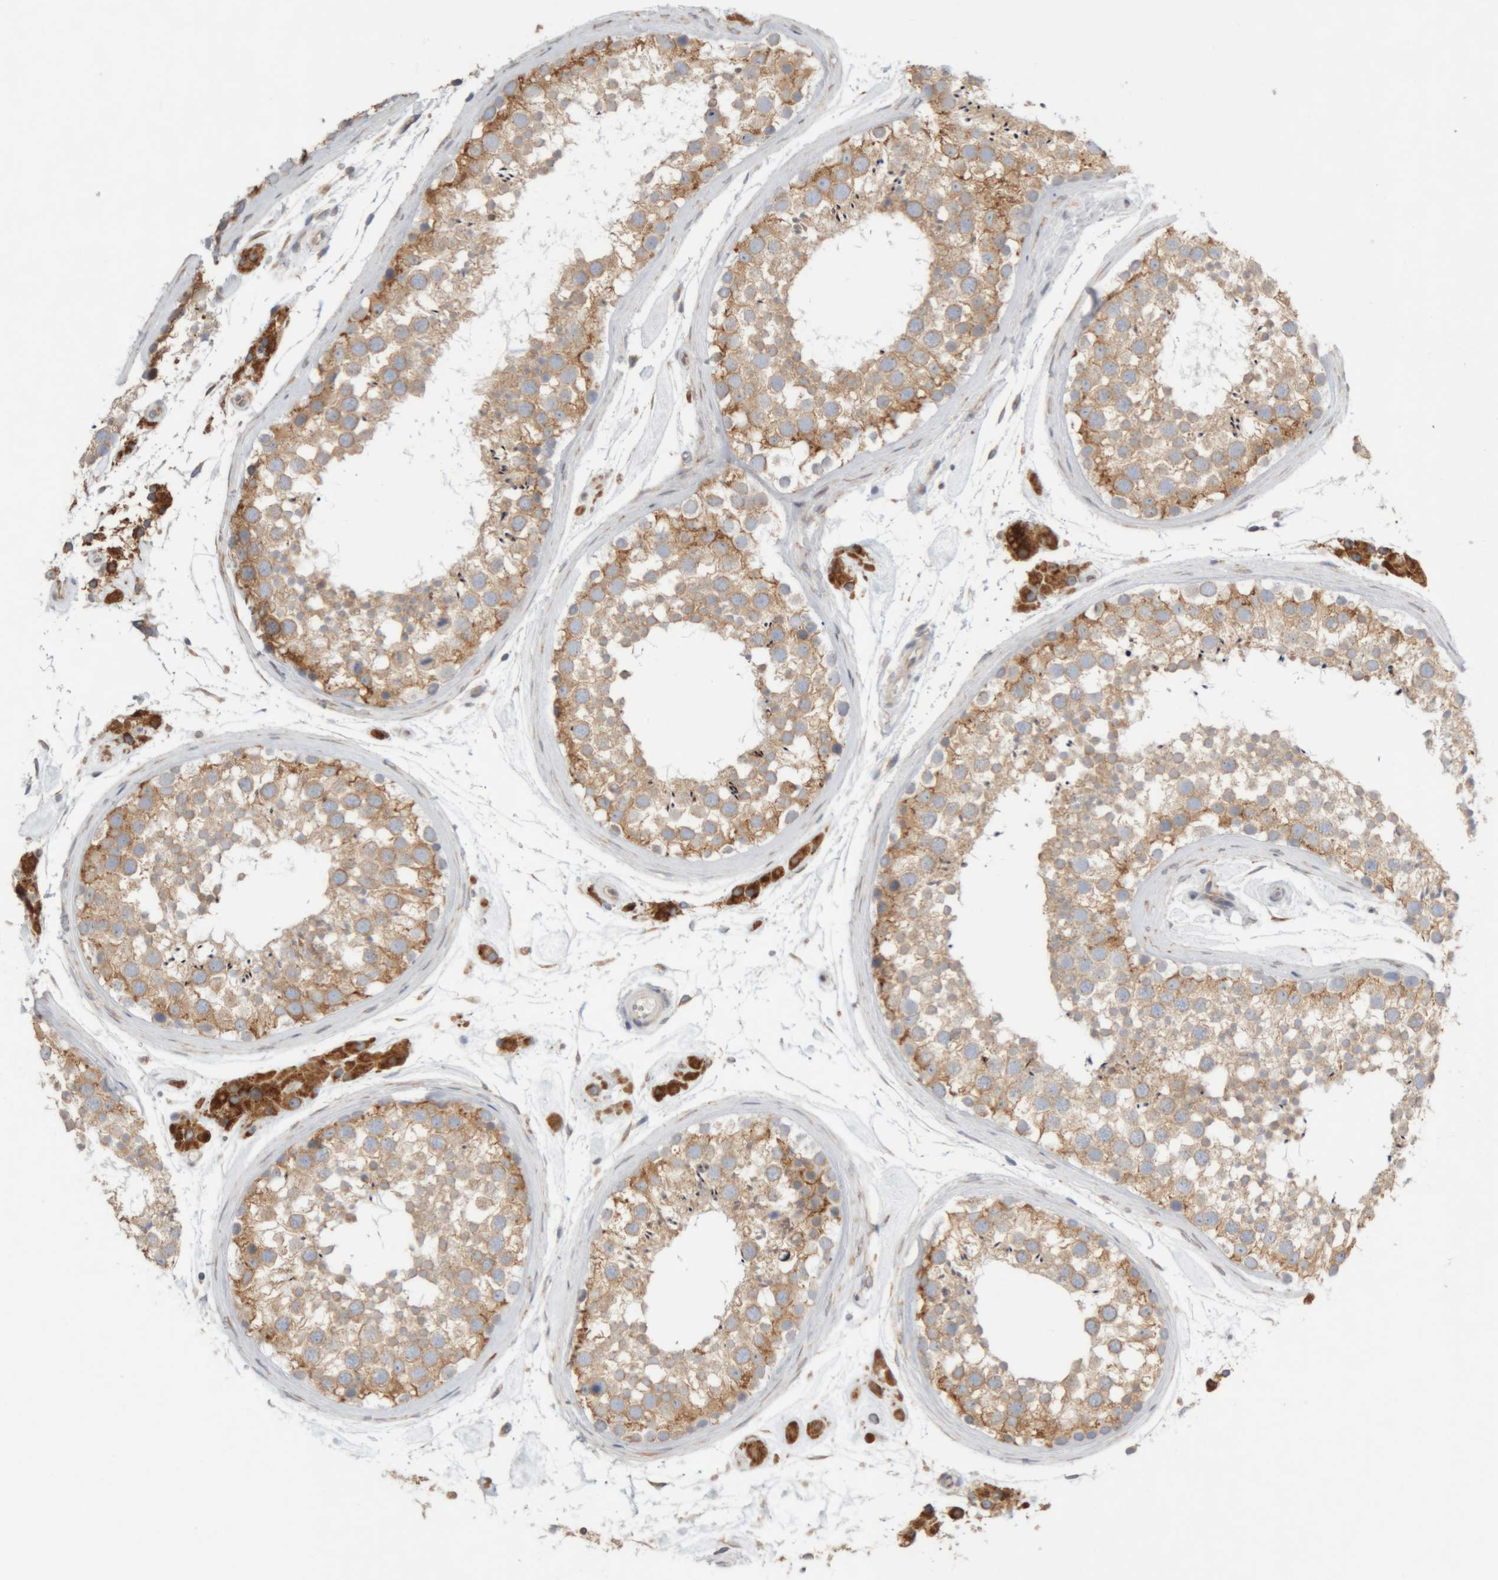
{"staining": {"intensity": "moderate", "quantity": ">75%", "location": "cytoplasmic/membranous"}, "tissue": "testis", "cell_type": "Cells in seminiferous ducts", "image_type": "normal", "snomed": [{"axis": "morphology", "description": "Normal tissue, NOS"}, {"axis": "topography", "description": "Testis"}], "caption": "Brown immunohistochemical staining in benign testis demonstrates moderate cytoplasmic/membranous positivity in about >75% of cells in seminiferous ducts.", "gene": "RPN2", "patient": {"sex": "male", "age": 46}}